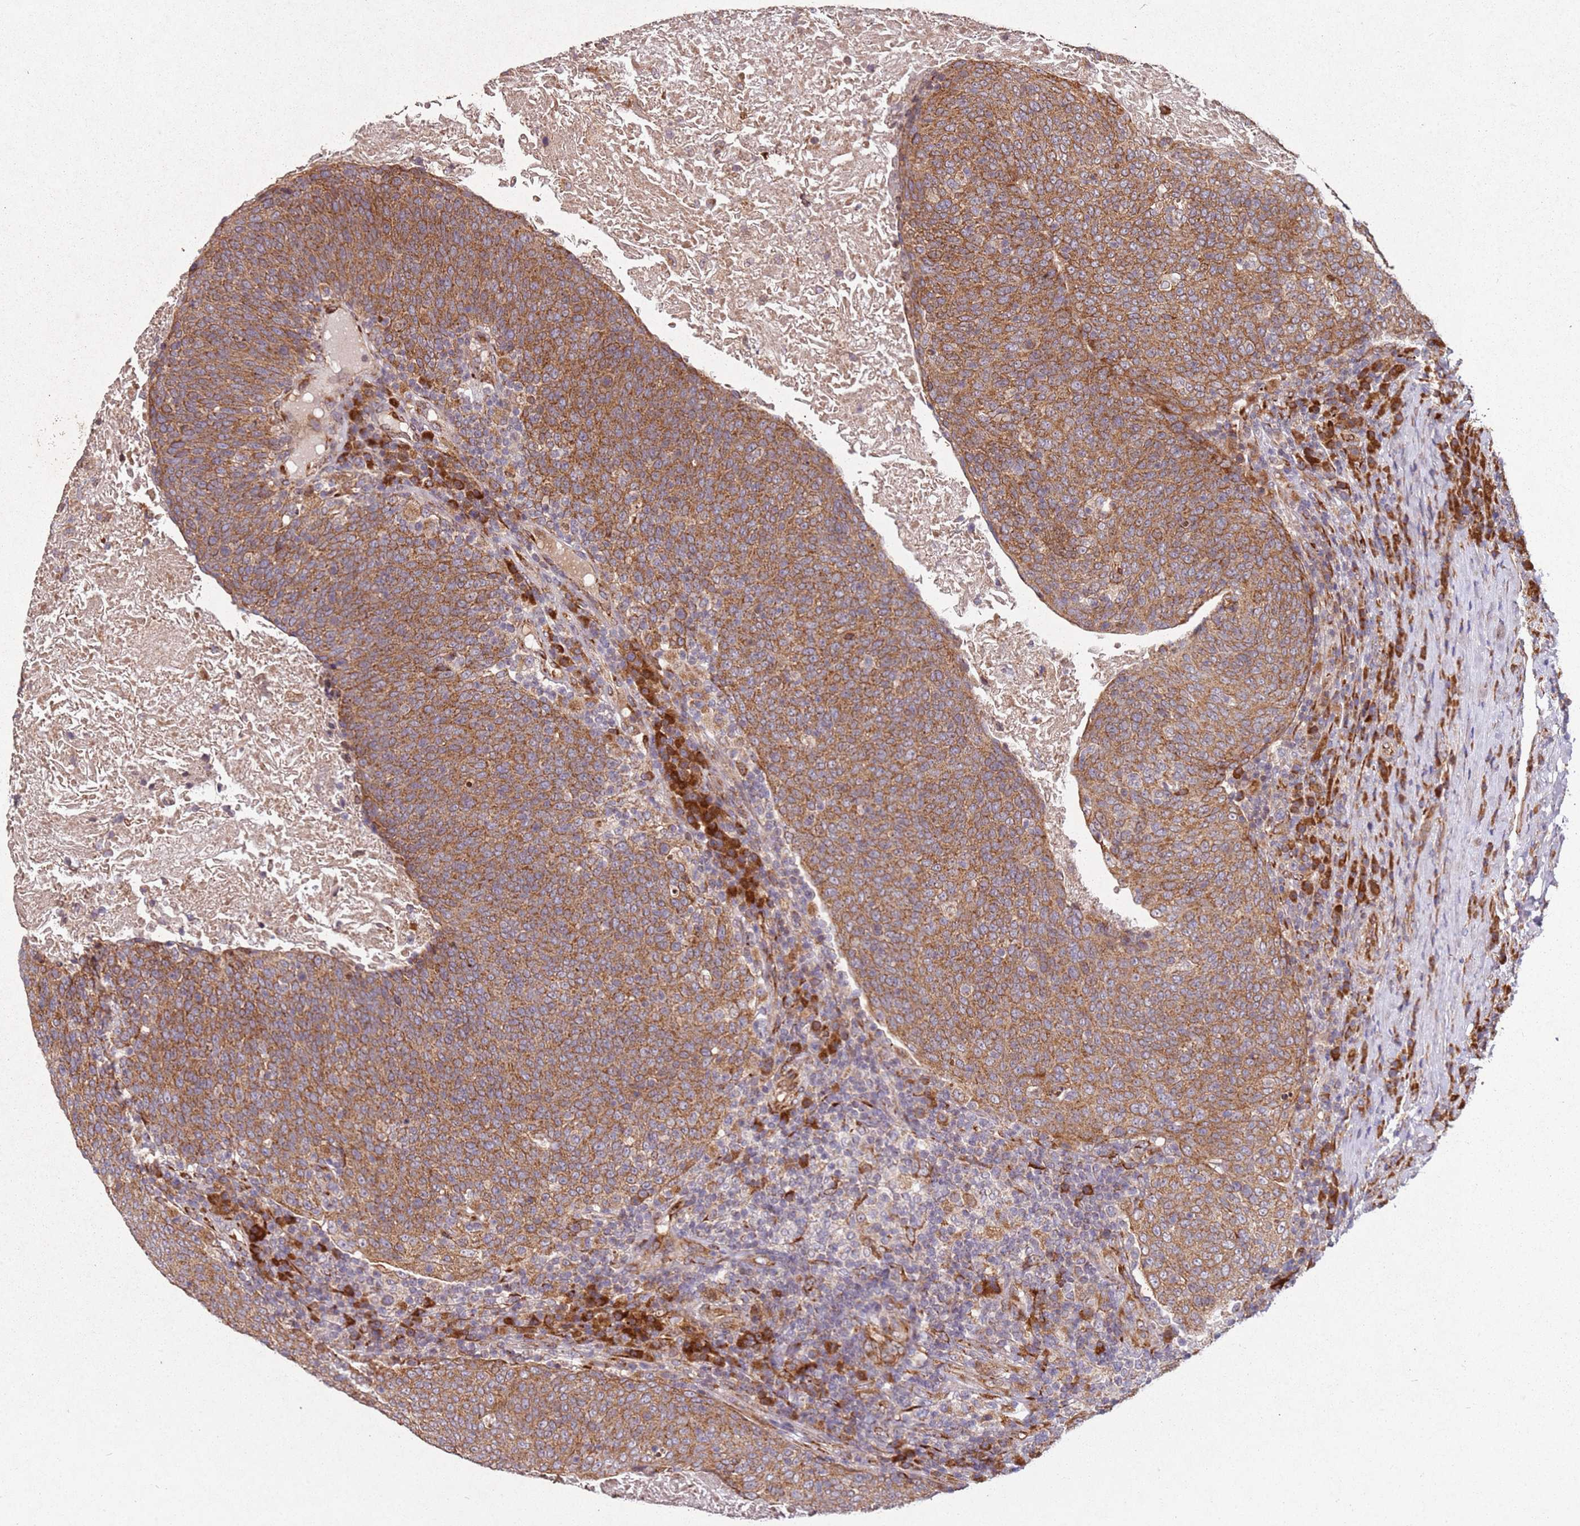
{"staining": {"intensity": "moderate", "quantity": ">75%", "location": "cytoplasmic/membranous"}, "tissue": "head and neck cancer", "cell_type": "Tumor cells", "image_type": "cancer", "snomed": [{"axis": "morphology", "description": "Squamous cell carcinoma, NOS"}, {"axis": "morphology", "description": "Squamous cell carcinoma, metastatic, NOS"}, {"axis": "topography", "description": "Lymph node"}, {"axis": "topography", "description": "Head-Neck"}], "caption": "Head and neck cancer (squamous cell carcinoma) stained with a protein marker displays moderate staining in tumor cells.", "gene": "ARFRP1", "patient": {"sex": "male", "age": 62}}